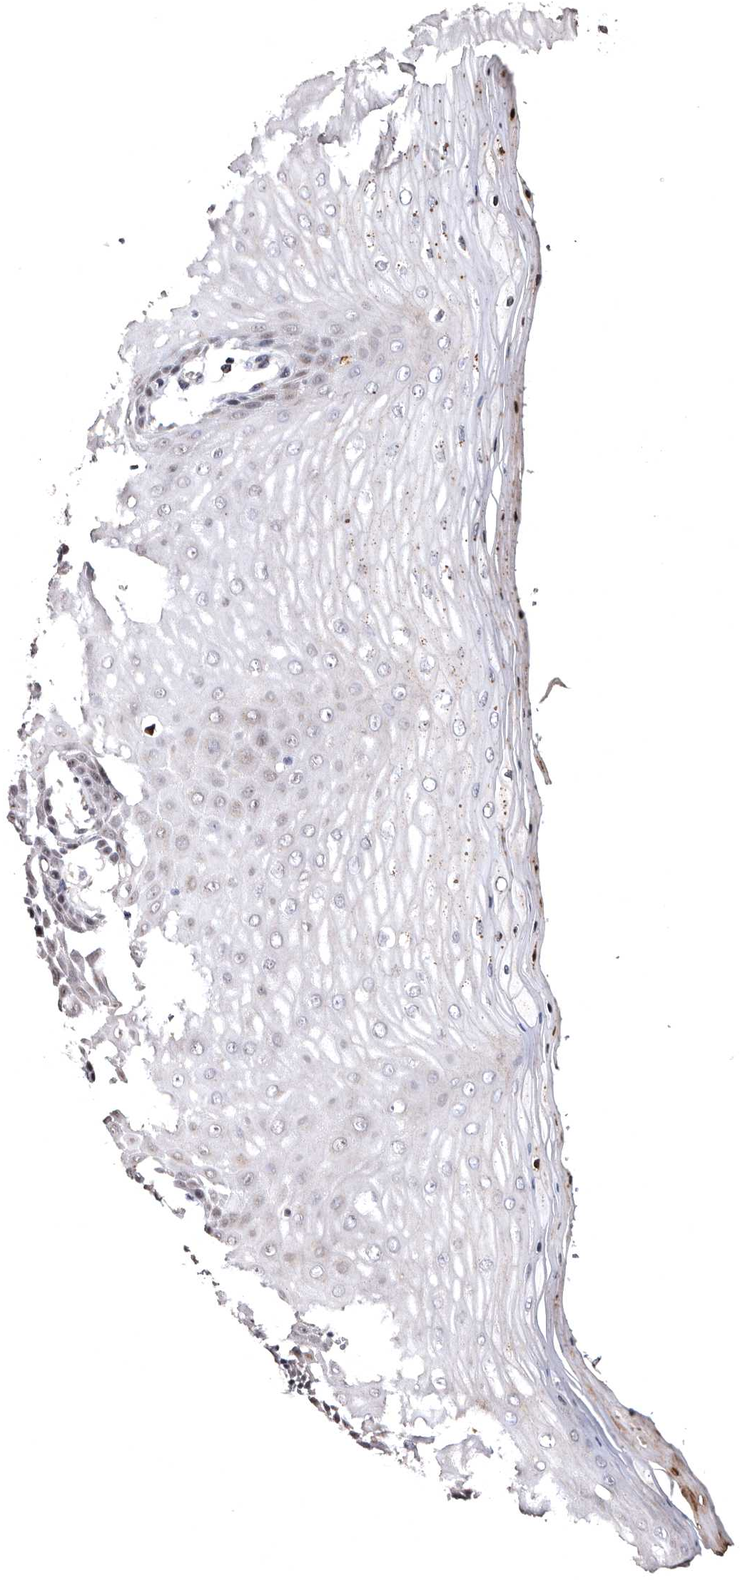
{"staining": {"intensity": "moderate", "quantity": ">75%", "location": "cytoplasmic/membranous"}, "tissue": "cervix", "cell_type": "Glandular cells", "image_type": "normal", "snomed": [{"axis": "morphology", "description": "Normal tissue, NOS"}, {"axis": "topography", "description": "Cervix"}], "caption": "A medium amount of moderate cytoplasmic/membranous positivity is present in about >75% of glandular cells in normal cervix. (DAB (3,3'-diaminobenzidine) = brown stain, brightfield microscopy at high magnification).", "gene": "FAM91A1", "patient": {"sex": "female", "age": 55}}